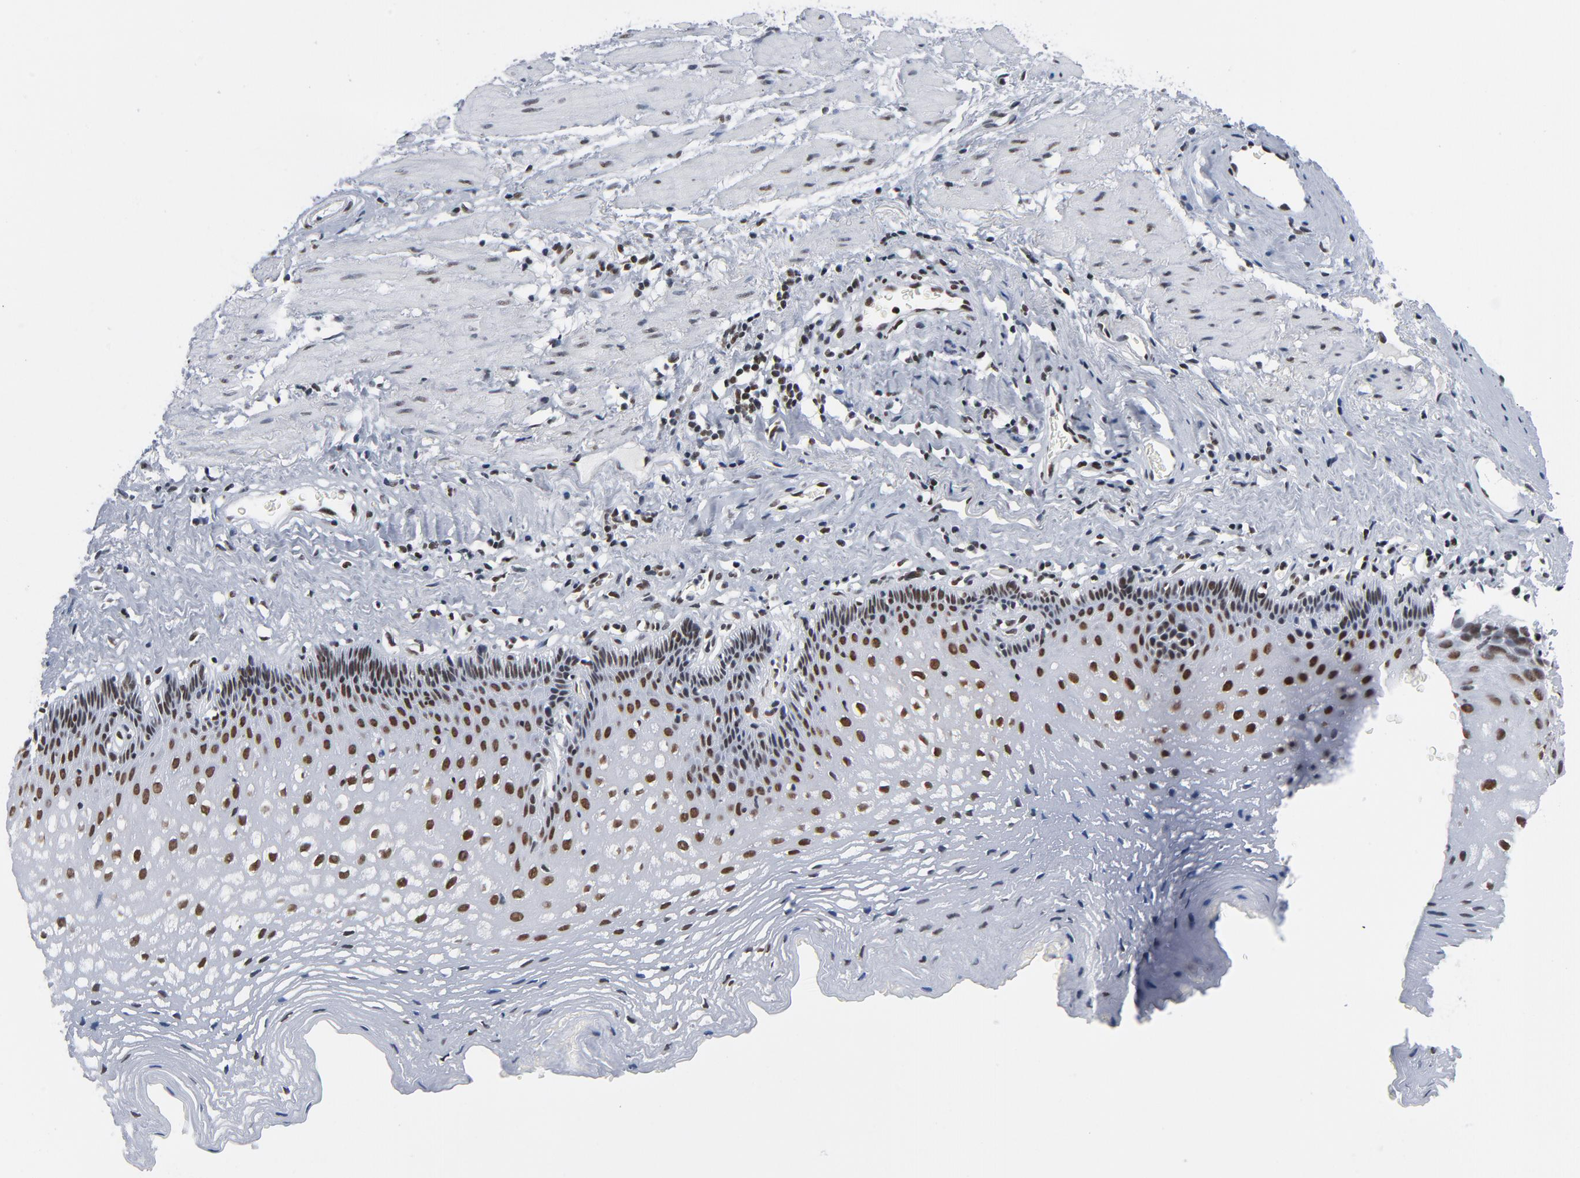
{"staining": {"intensity": "strong", "quantity": ">75%", "location": "cytoplasmic/membranous,nuclear"}, "tissue": "esophagus", "cell_type": "Squamous epithelial cells", "image_type": "normal", "snomed": [{"axis": "morphology", "description": "Normal tissue, NOS"}, {"axis": "topography", "description": "Esophagus"}], "caption": "Immunohistochemical staining of benign esophagus exhibits strong cytoplasmic/membranous,nuclear protein expression in approximately >75% of squamous epithelial cells. (Brightfield microscopy of DAB IHC at high magnification).", "gene": "CSTF2", "patient": {"sex": "female", "age": 70}}